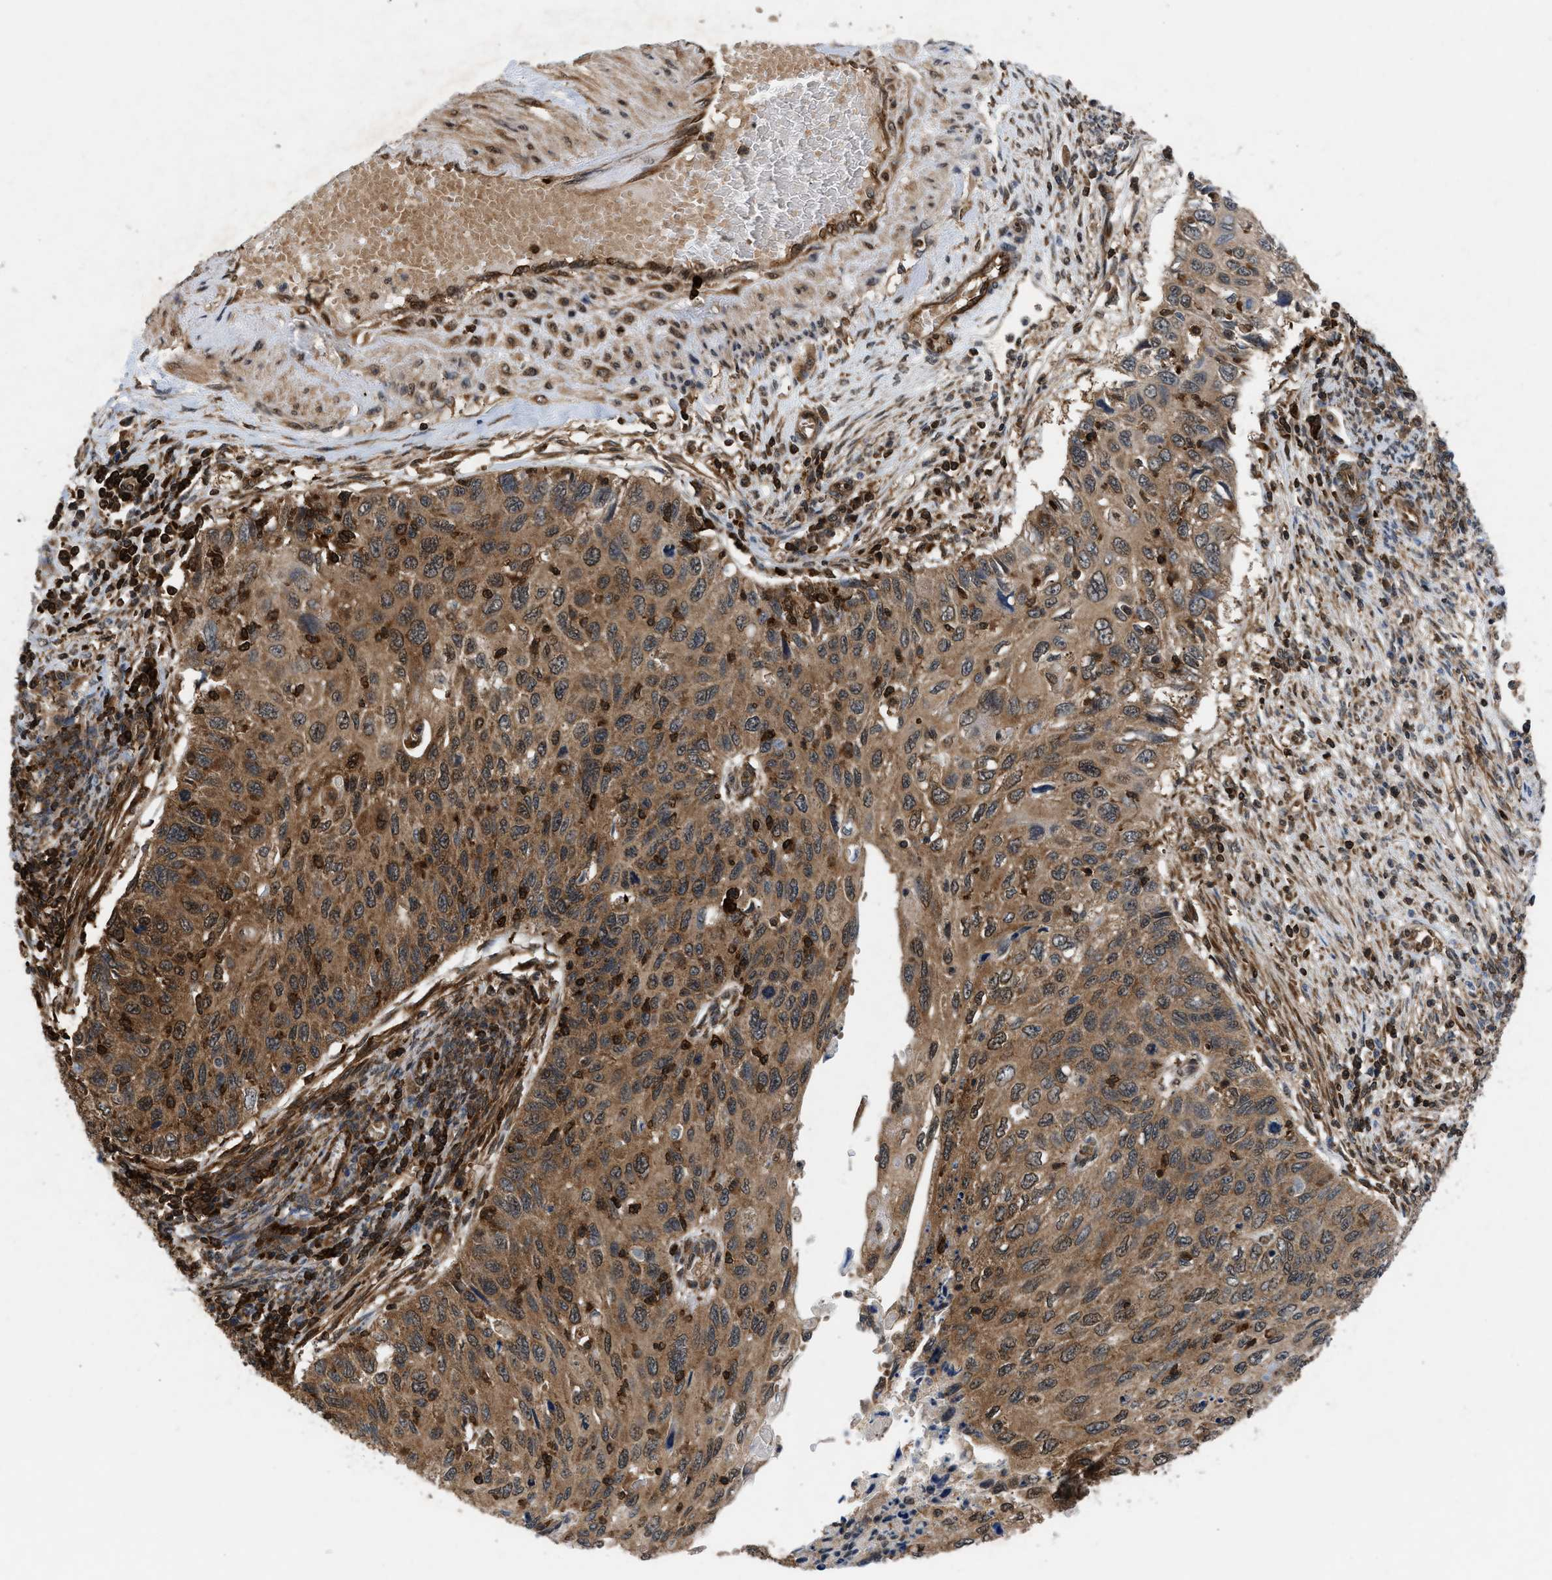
{"staining": {"intensity": "moderate", "quantity": ">75%", "location": "cytoplasmic/membranous"}, "tissue": "cervical cancer", "cell_type": "Tumor cells", "image_type": "cancer", "snomed": [{"axis": "morphology", "description": "Squamous cell carcinoma, NOS"}, {"axis": "topography", "description": "Cervix"}], "caption": "A high-resolution image shows immunohistochemistry staining of cervical cancer (squamous cell carcinoma), which demonstrates moderate cytoplasmic/membranous positivity in approximately >75% of tumor cells. (Stains: DAB (3,3'-diaminobenzidine) in brown, nuclei in blue, Microscopy: brightfield microscopy at high magnification).", "gene": "OXSR1", "patient": {"sex": "female", "age": 70}}